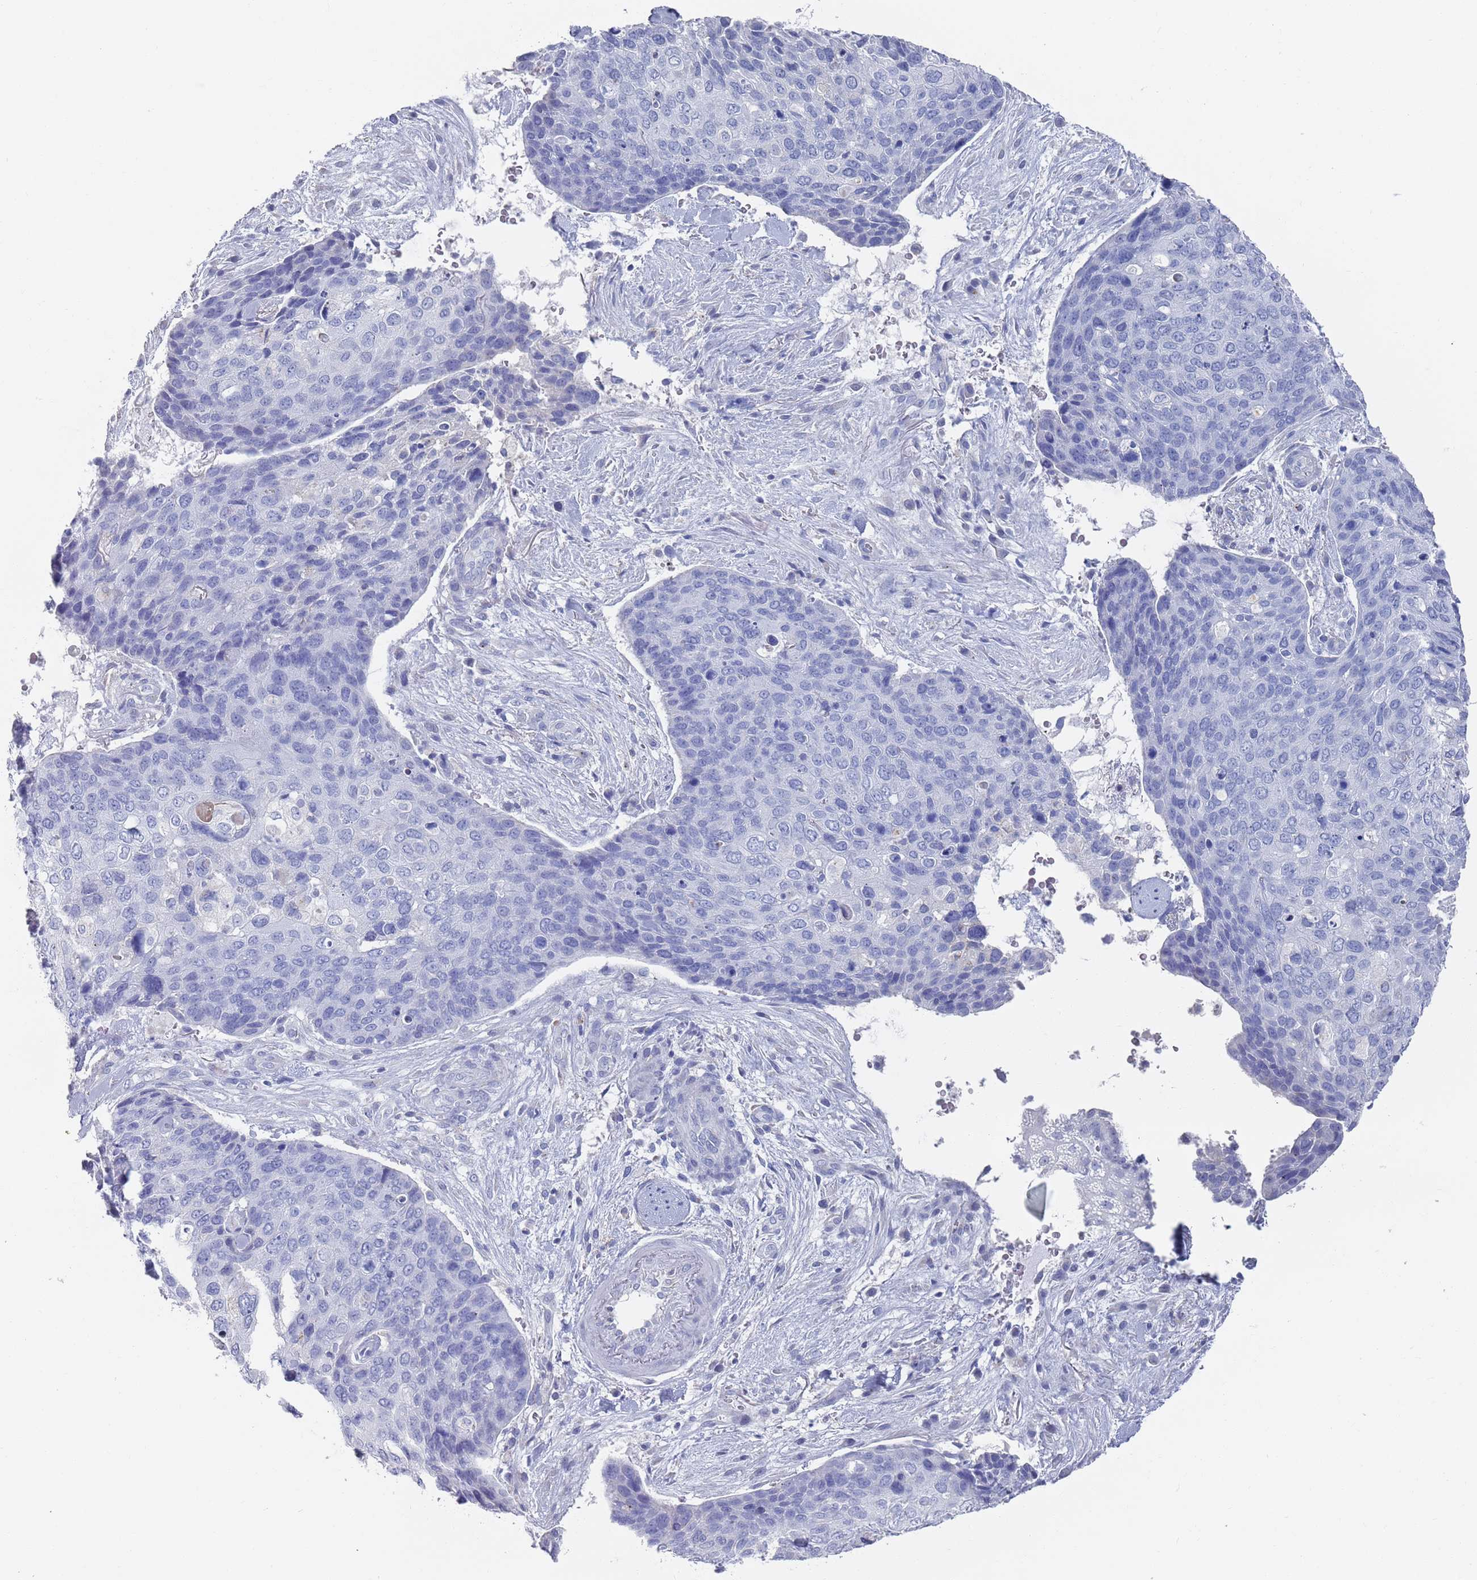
{"staining": {"intensity": "negative", "quantity": "none", "location": "none"}, "tissue": "skin cancer", "cell_type": "Tumor cells", "image_type": "cancer", "snomed": [{"axis": "morphology", "description": "Basal cell carcinoma"}, {"axis": "topography", "description": "Skin"}], "caption": "Skin basal cell carcinoma was stained to show a protein in brown. There is no significant staining in tumor cells.", "gene": "MAT1A", "patient": {"sex": "female", "age": 74}}